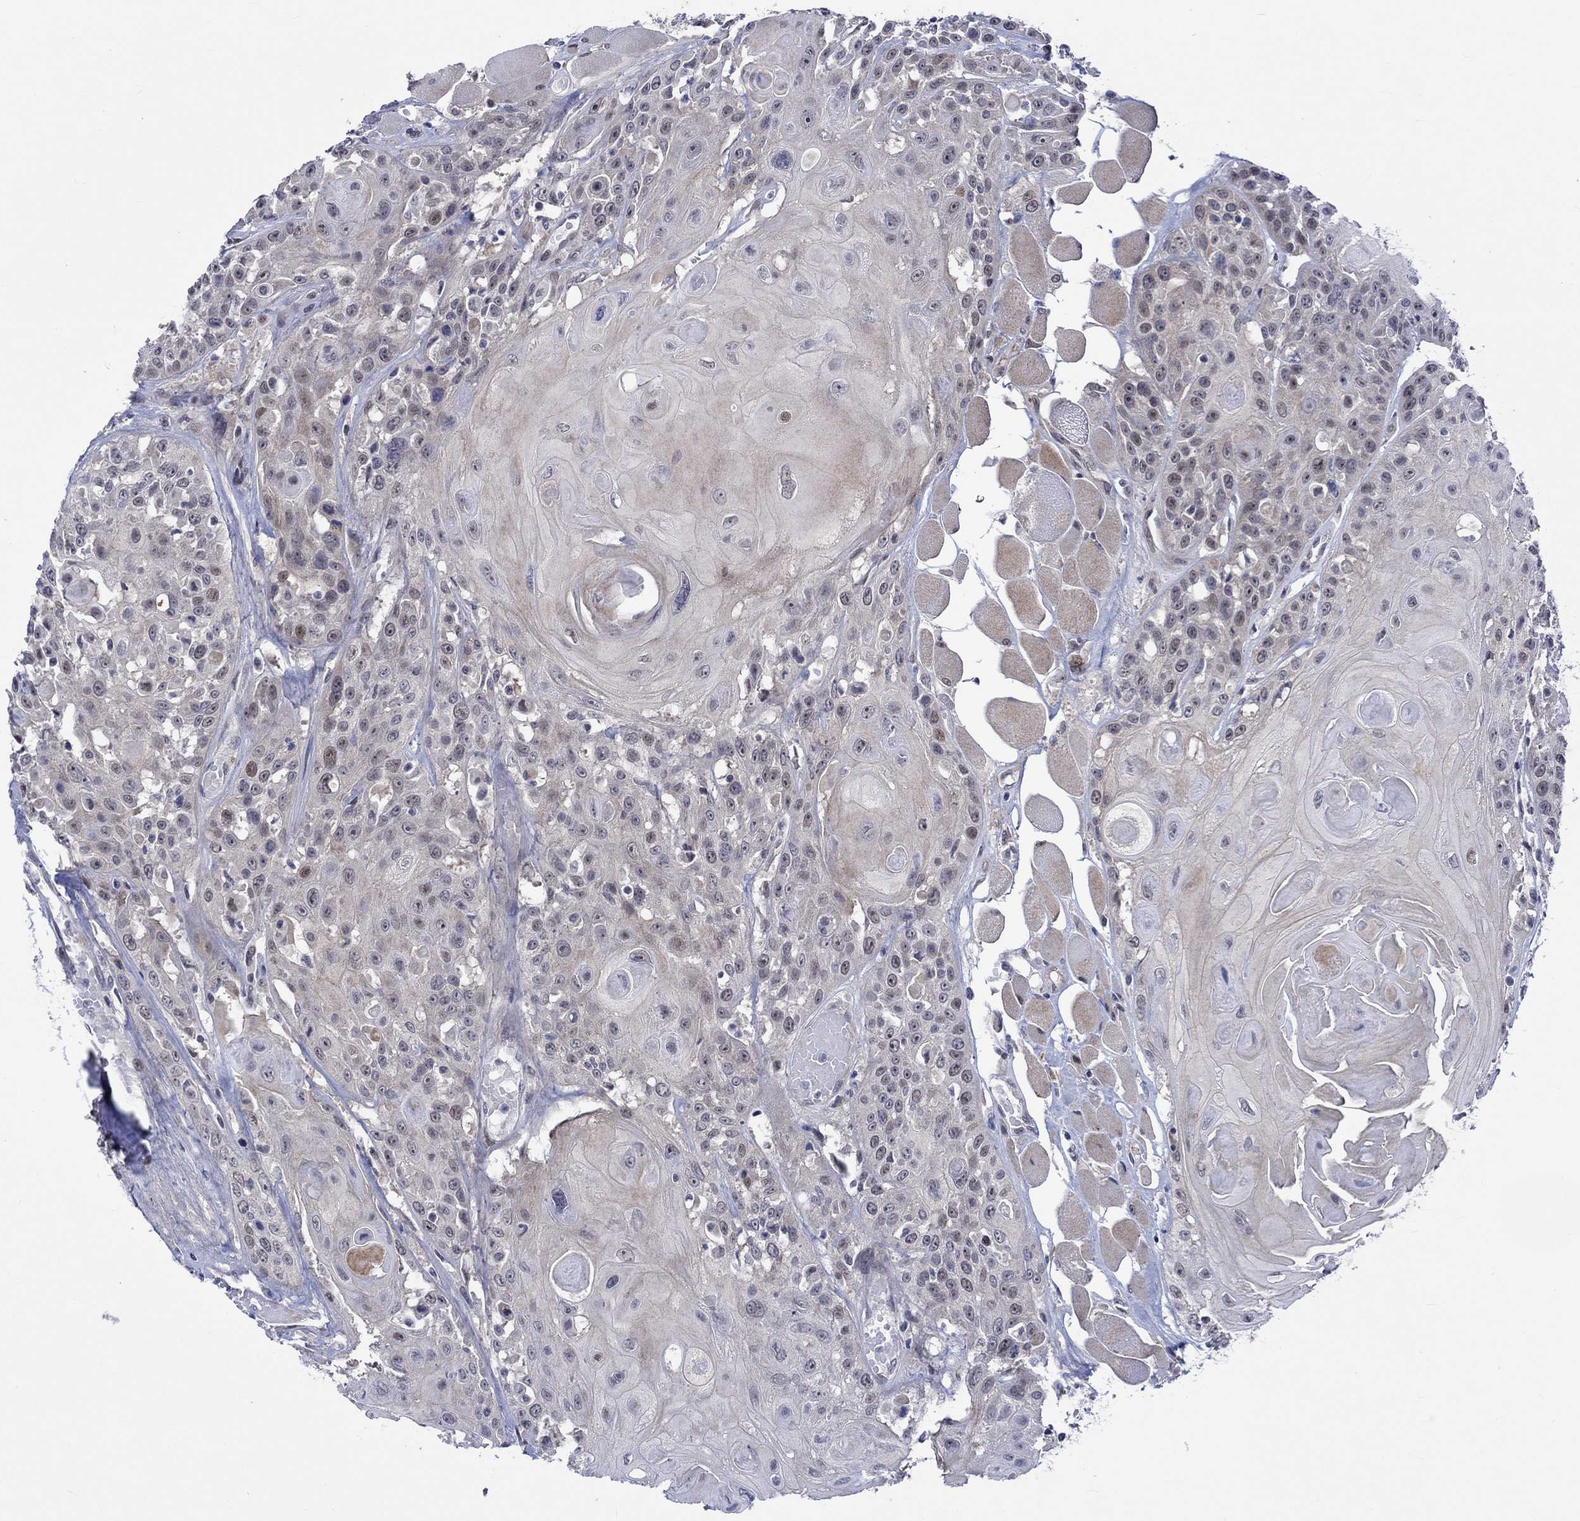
{"staining": {"intensity": "weak", "quantity": "<25%", "location": "nuclear"}, "tissue": "head and neck cancer", "cell_type": "Tumor cells", "image_type": "cancer", "snomed": [{"axis": "morphology", "description": "Squamous cell carcinoma, NOS"}, {"axis": "topography", "description": "Head-Neck"}], "caption": "Immunohistochemistry of squamous cell carcinoma (head and neck) shows no staining in tumor cells.", "gene": "E2F8", "patient": {"sex": "female", "age": 59}}